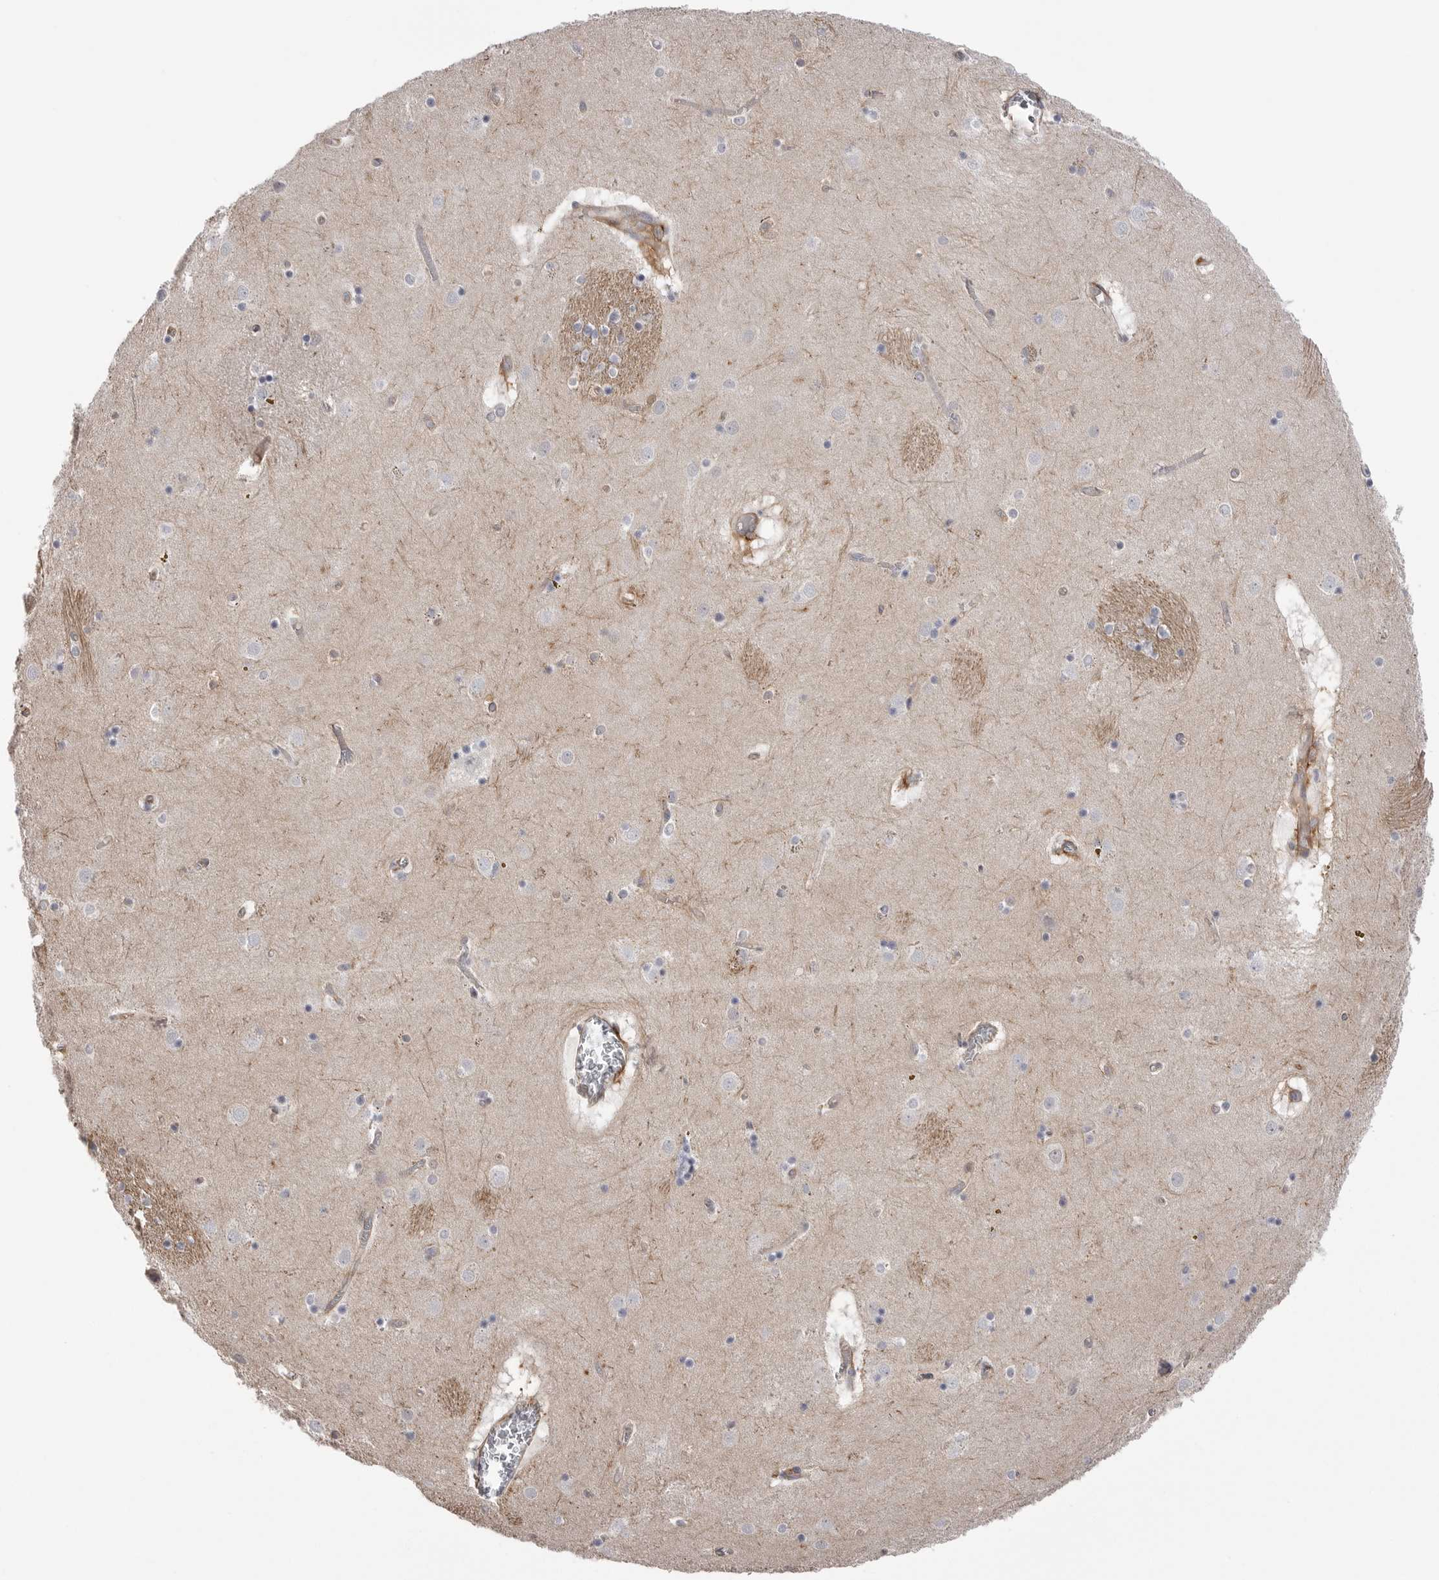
{"staining": {"intensity": "negative", "quantity": "none", "location": "none"}, "tissue": "caudate", "cell_type": "Glial cells", "image_type": "normal", "snomed": [{"axis": "morphology", "description": "Normal tissue, NOS"}, {"axis": "topography", "description": "Lateral ventricle wall"}], "caption": "The image reveals no significant expression in glial cells of caudate.", "gene": "AKAP12", "patient": {"sex": "male", "age": 70}}